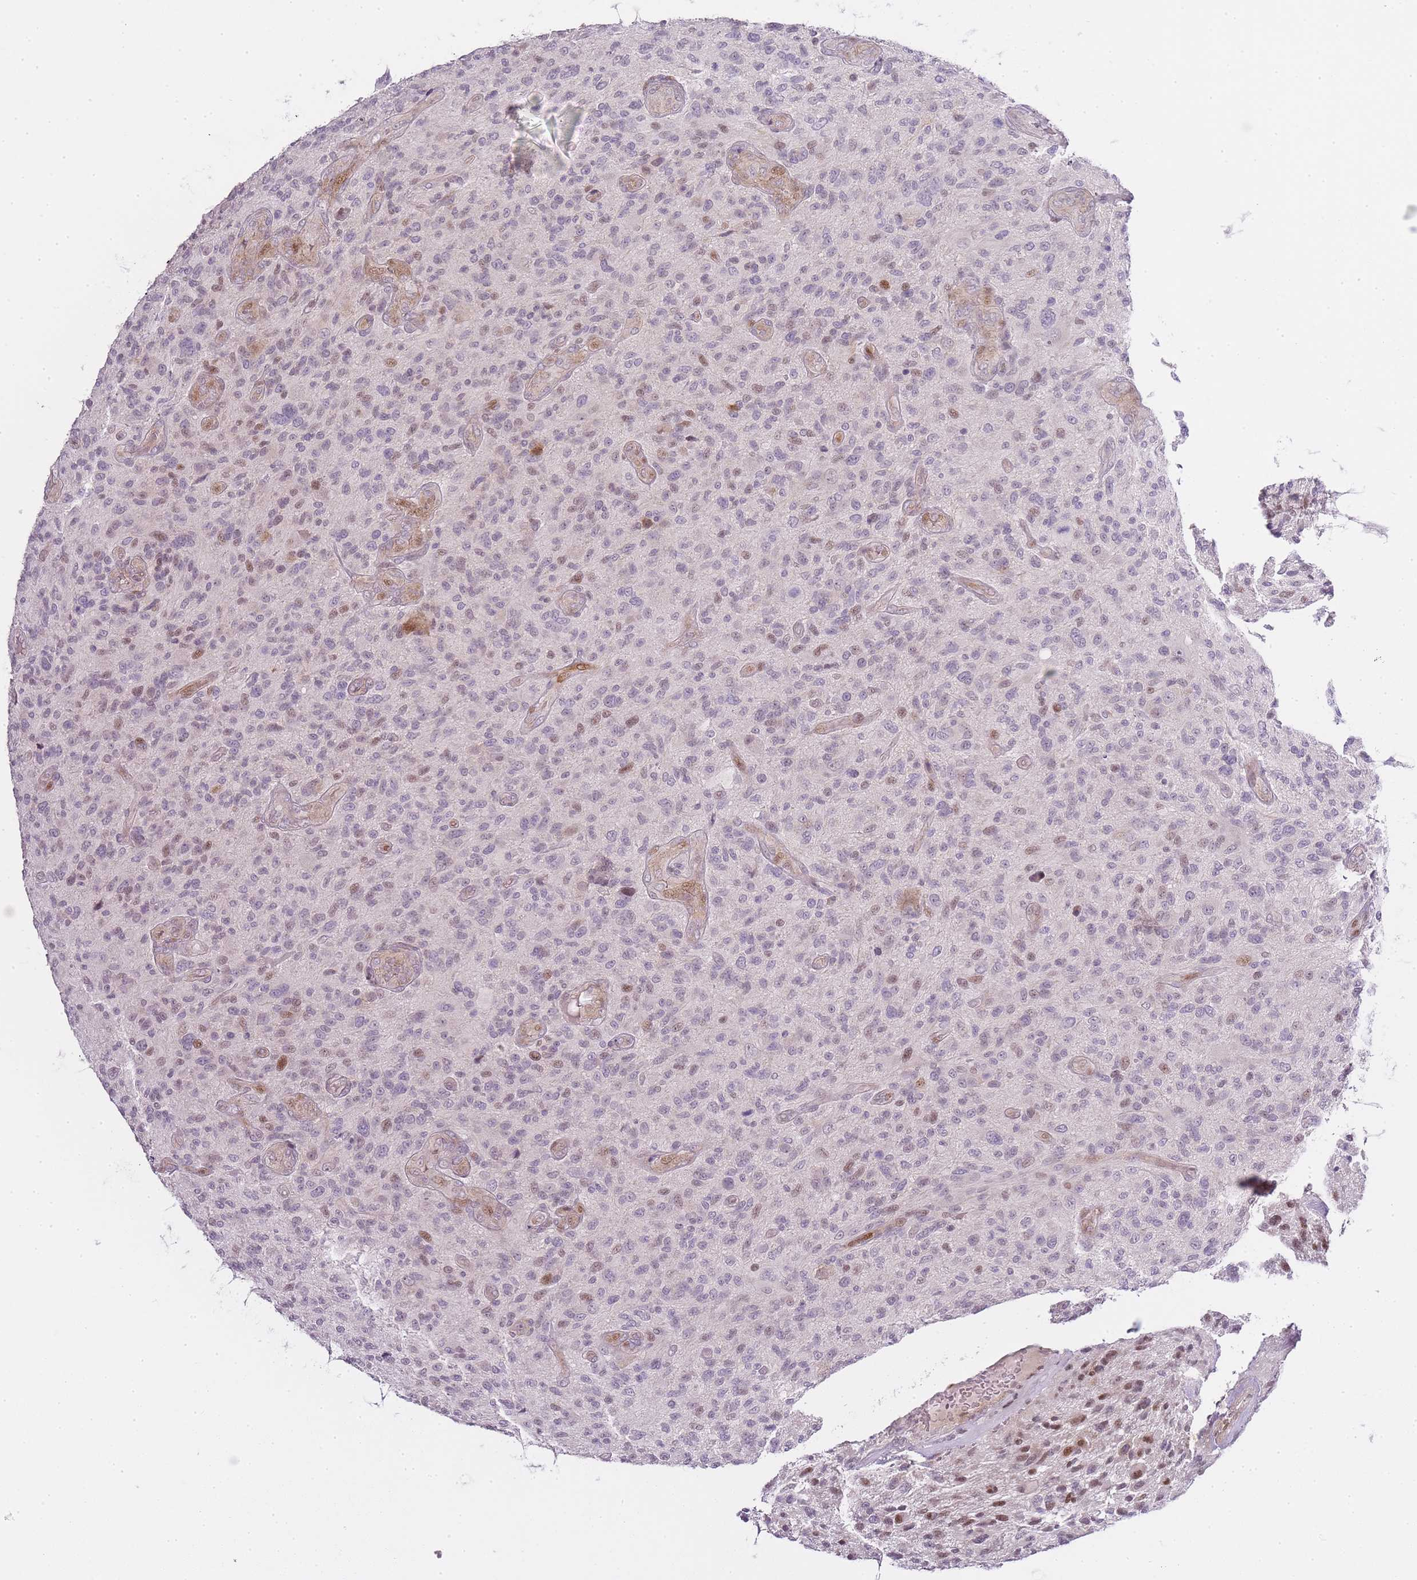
{"staining": {"intensity": "moderate", "quantity": "<25%", "location": "nuclear"}, "tissue": "glioma", "cell_type": "Tumor cells", "image_type": "cancer", "snomed": [{"axis": "morphology", "description": "Glioma, malignant, High grade"}, {"axis": "topography", "description": "Brain"}], "caption": "High-grade glioma (malignant) was stained to show a protein in brown. There is low levels of moderate nuclear positivity in about <25% of tumor cells. Ihc stains the protein of interest in brown and the nuclei are stained blue.", "gene": "OGG1", "patient": {"sex": "male", "age": 47}}